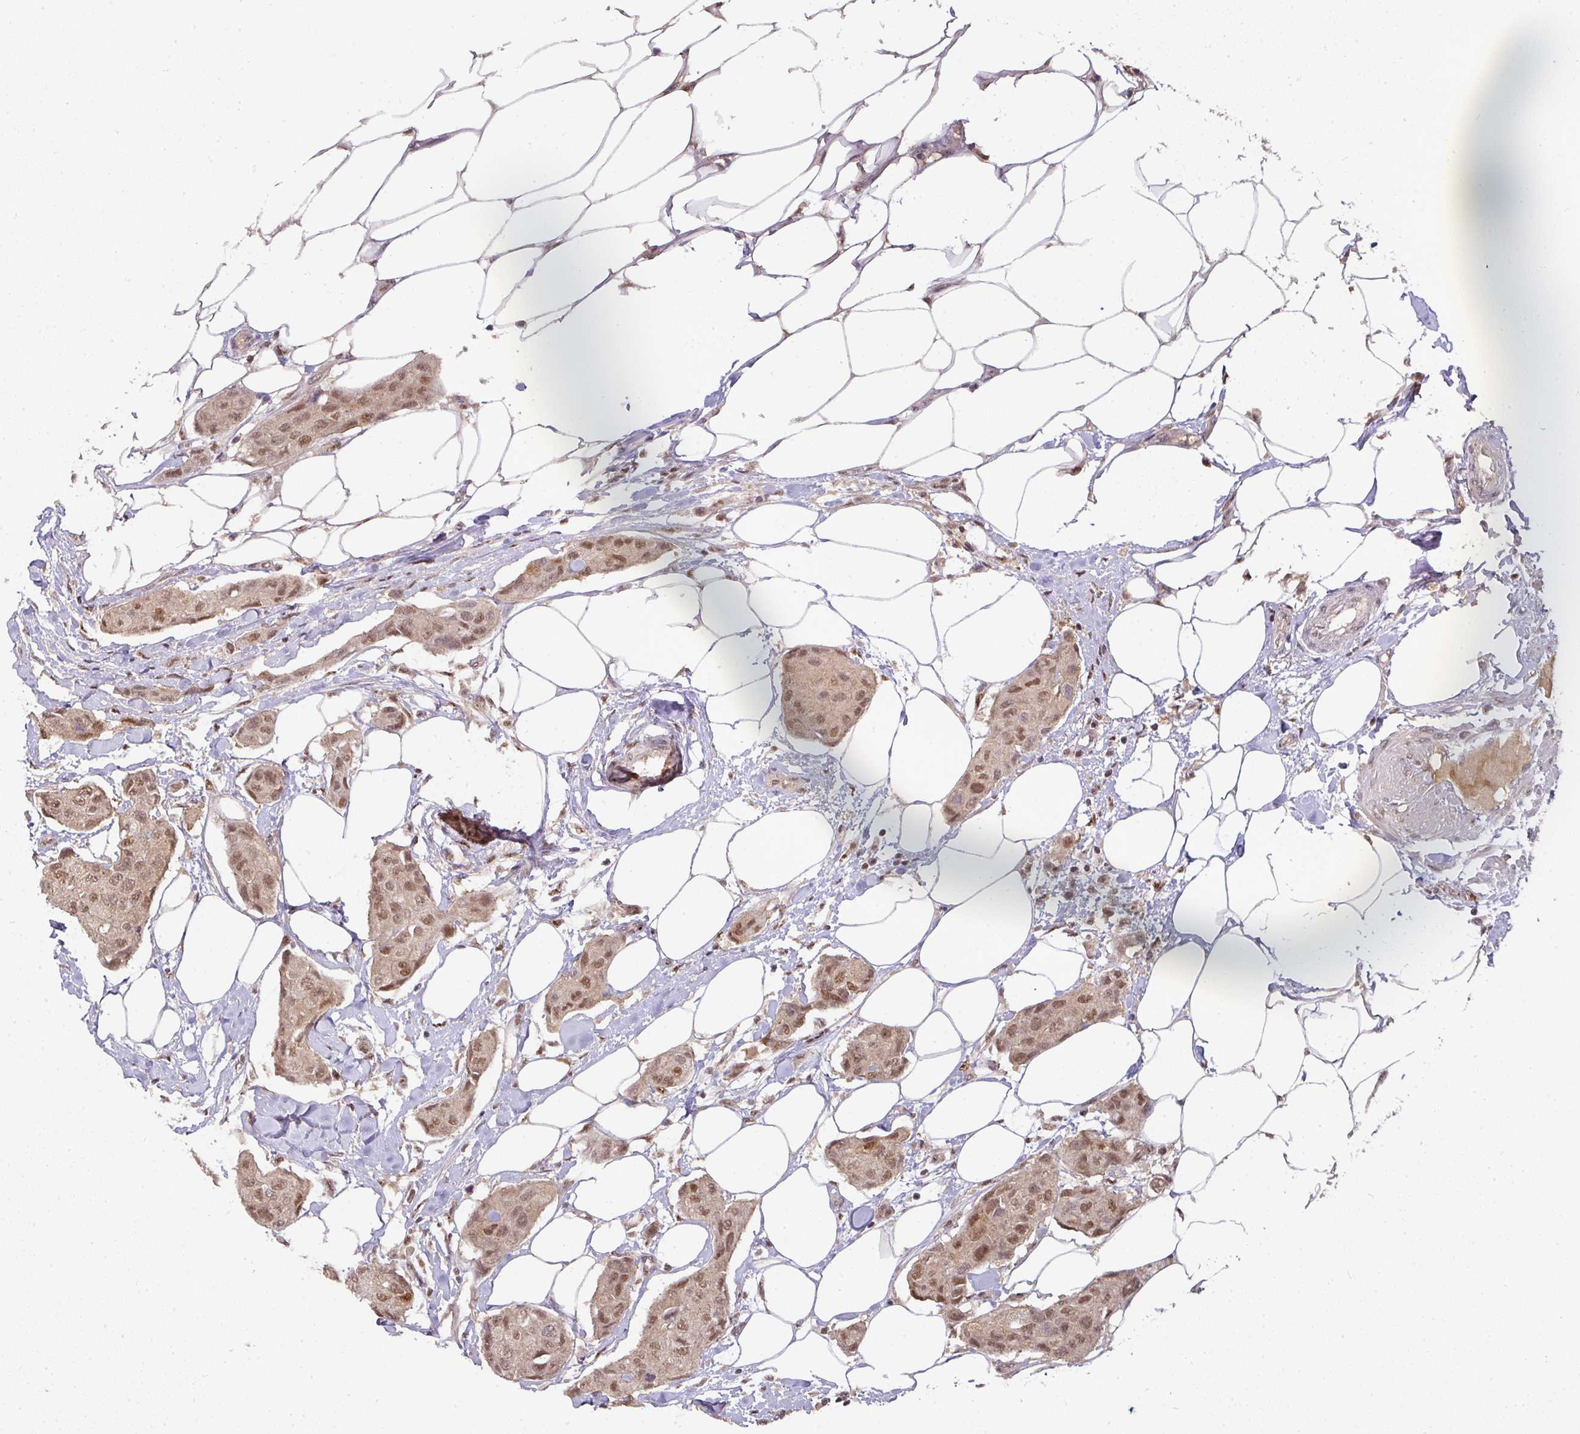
{"staining": {"intensity": "moderate", "quantity": ">75%", "location": "nuclear"}, "tissue": "breast cancer", "cell_type": "Tumor cells", "image_type": "cancer", "snomed": [{"axis": "morphology", "description": "Duct carcinoma"}, {"axis": "topography", "description": "Breast"}, {"axis": "topography", "description": "Lymph node"}], "caption": "Tumor cells show medium levels of moderate nuclear staining in about >75% of cells in human breast cancer.", "gene": "RANBP9", "patient": {"sex": "female", "age": 80}}